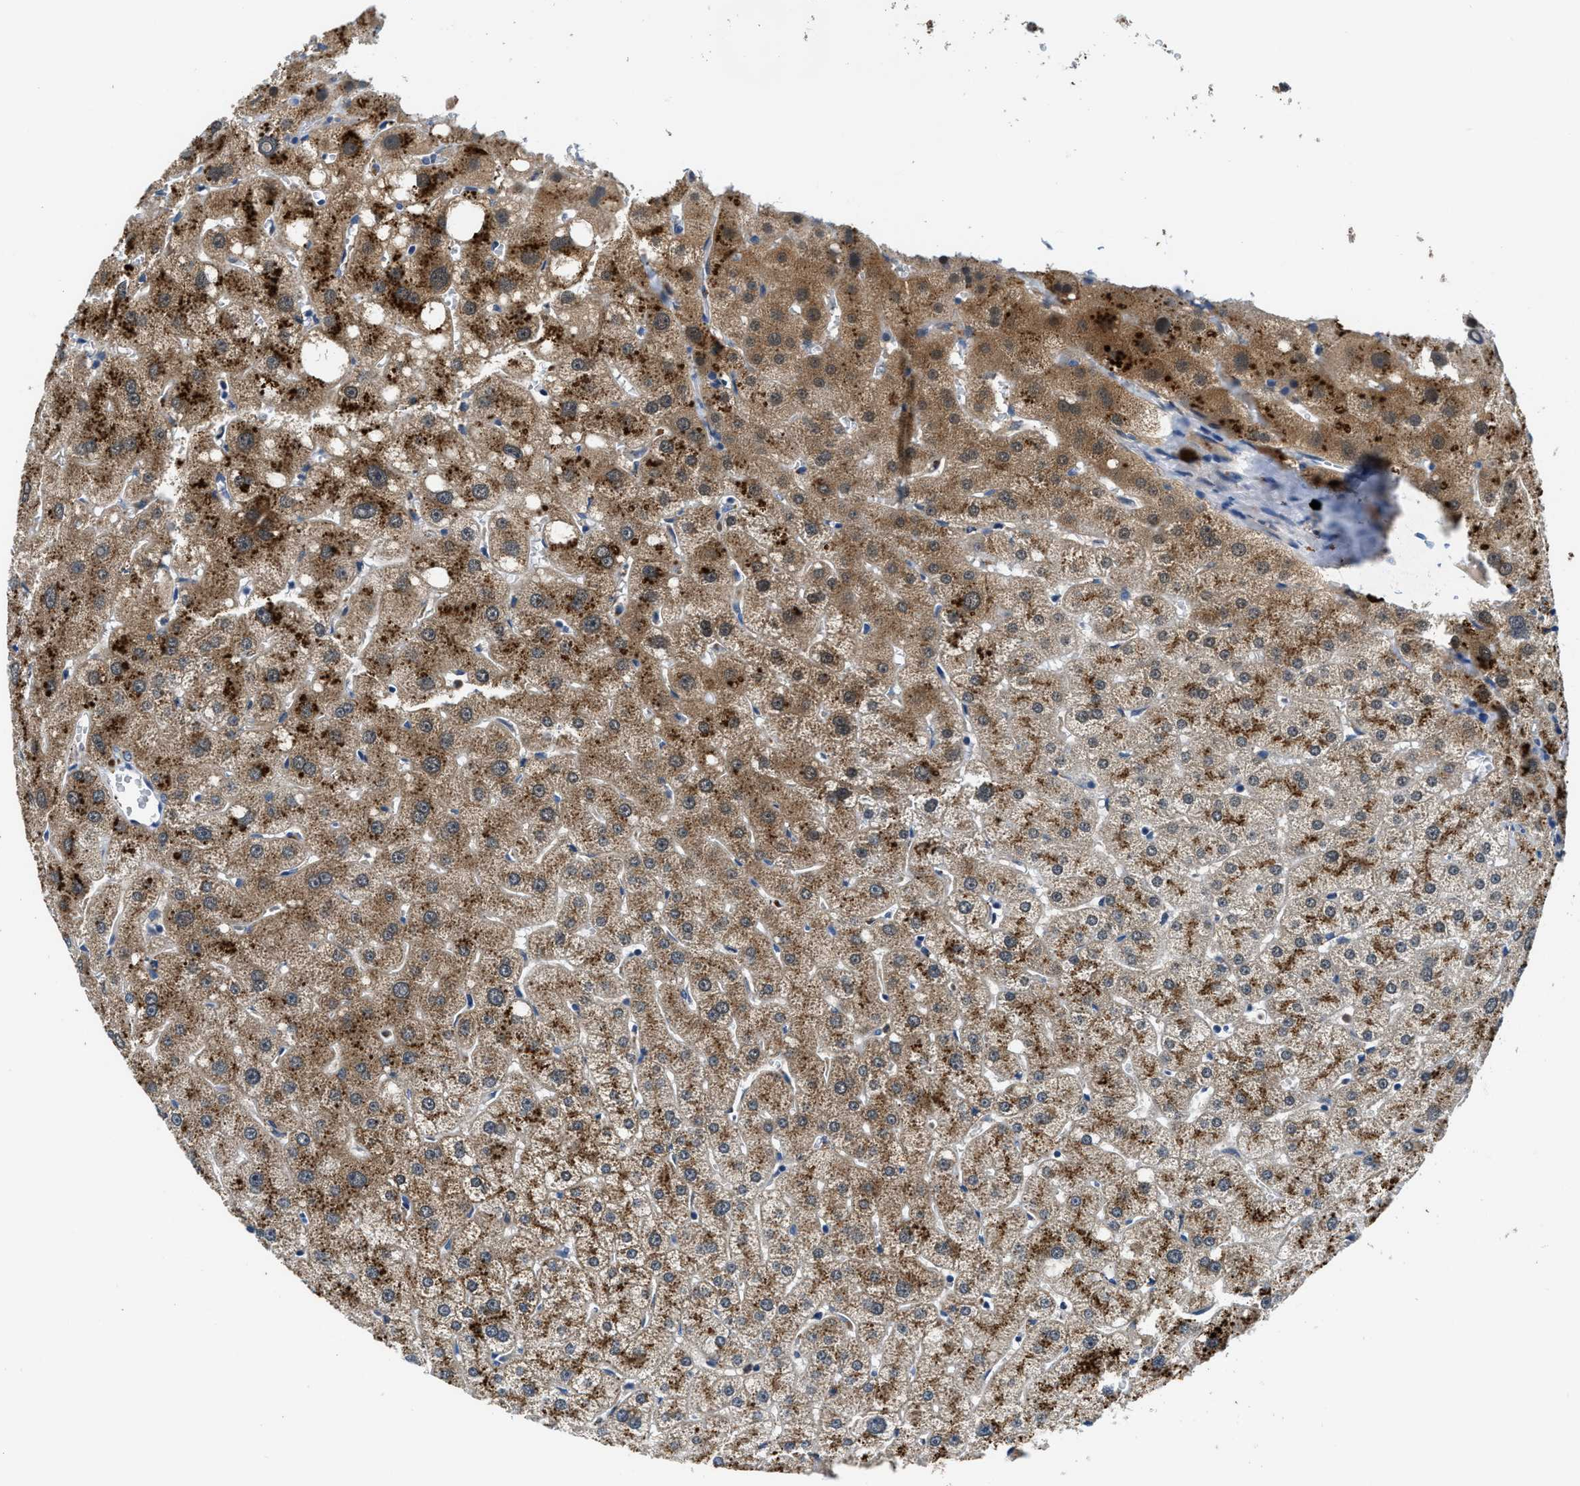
{"staining": {"intensity": "negative", "quantity": "none", "location": "none"}, "tissue": "liver", "cell_type": "Cholangiocytes", "image_type": "normal", "snomed": [{"axis": "morphology", "description": "Normal tissue, NOS"}, {"axis": "topography", "description": "Liver"}], "caption": "This micrograph is of benign liver stained with IHC to label a protein in brown with the nuclei are counter-stained blue. There is no staining in cholangiocytes.", "gene": "ADGRE3", "patient": {"sex": "male", "age": 73}}